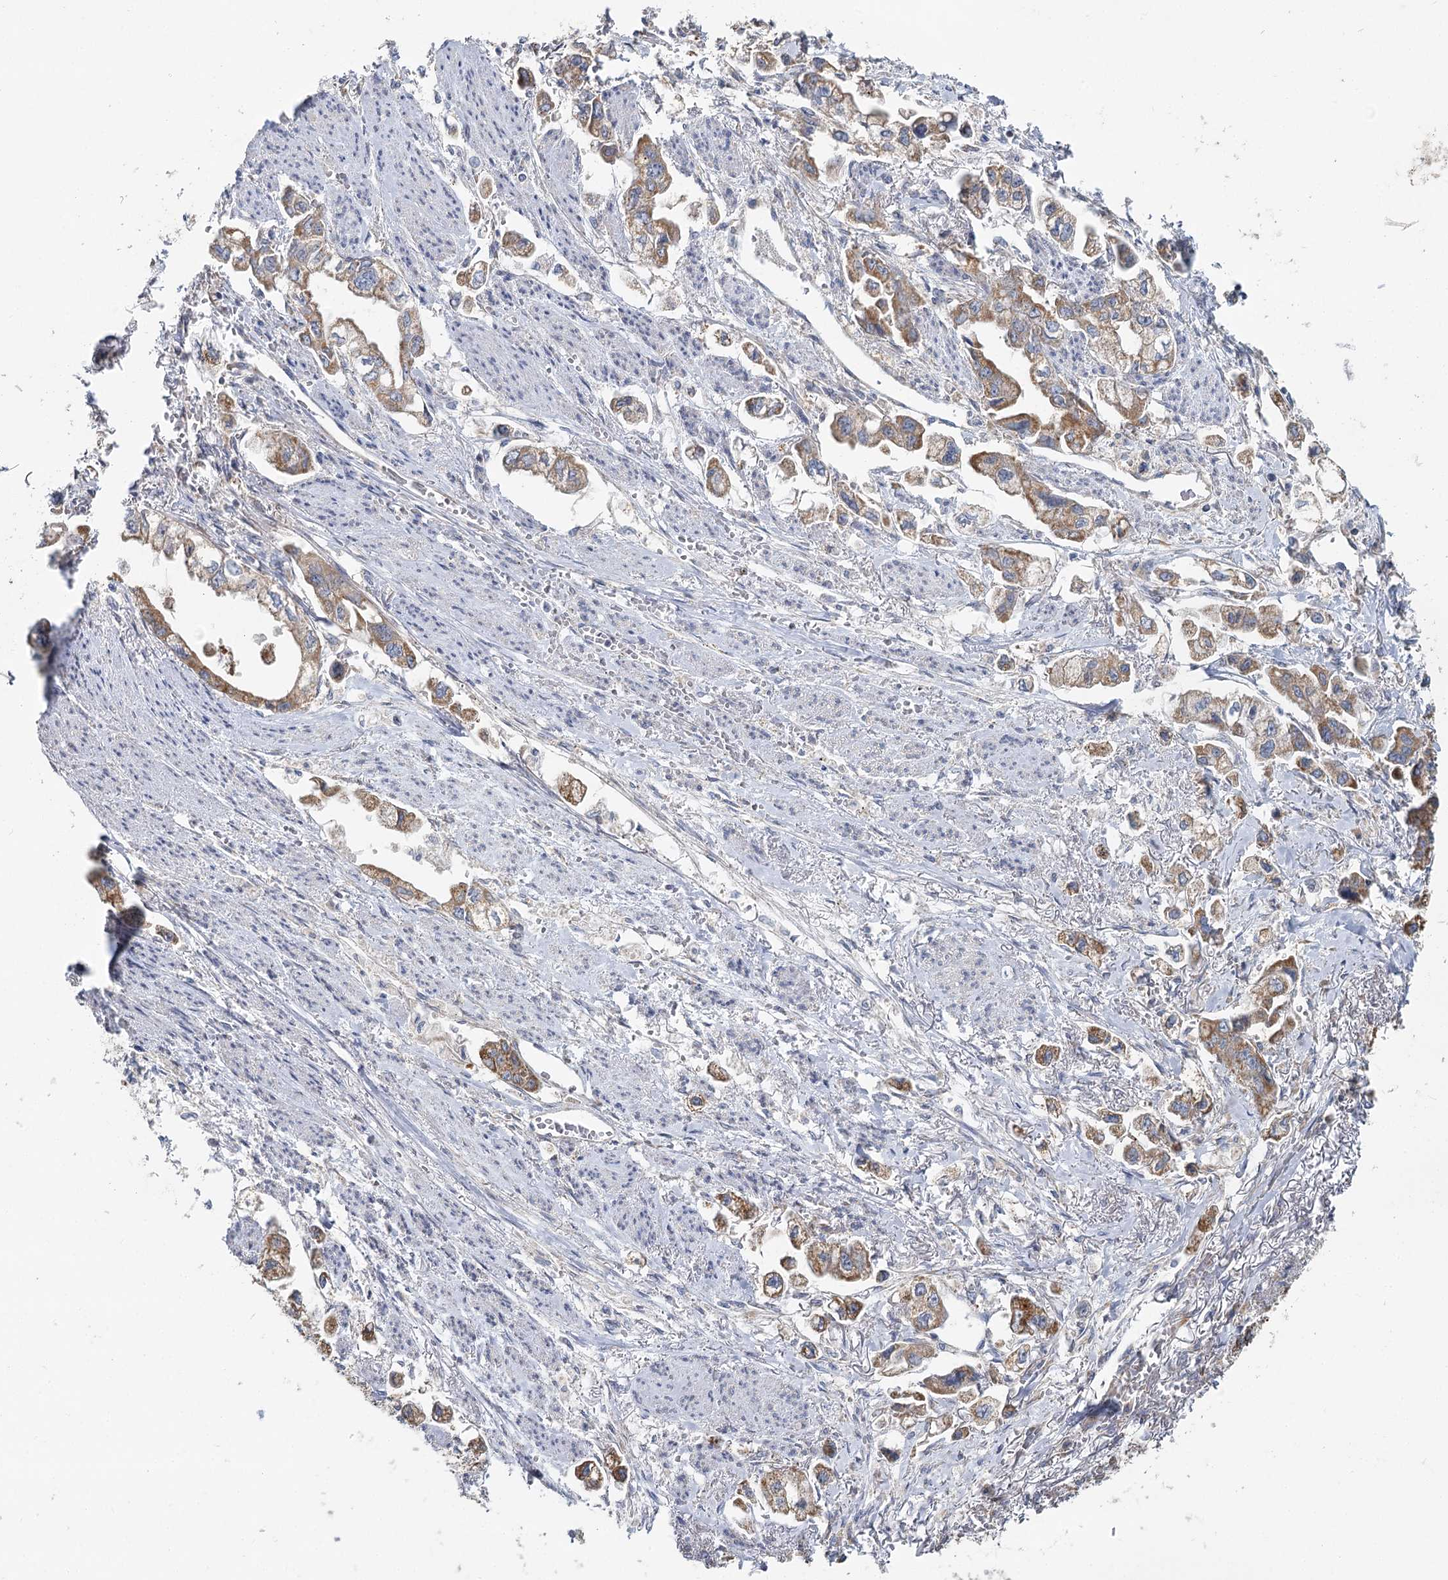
{"staining": {"intensity": "moderate", "quantity": ">75%", "location": "cytoplasmic/membranous"}, "tissue": "stomach cancer", "cell_type": "Tumor cells", "image_type": "cancer", "snomed": [{"axis": "morphology", "description": "Adenocarcinoma, NOS"}, {"axis": "topography", "description": "Stomach"}], "caption": "Immunohistochemical staining of human stomach cancer demonstrates moderate cytoplasmic/membranous protein staining in about >75% of tumor cells.", "gene": "ACOX2", "patient": {"sex": "male", "age": 62}}